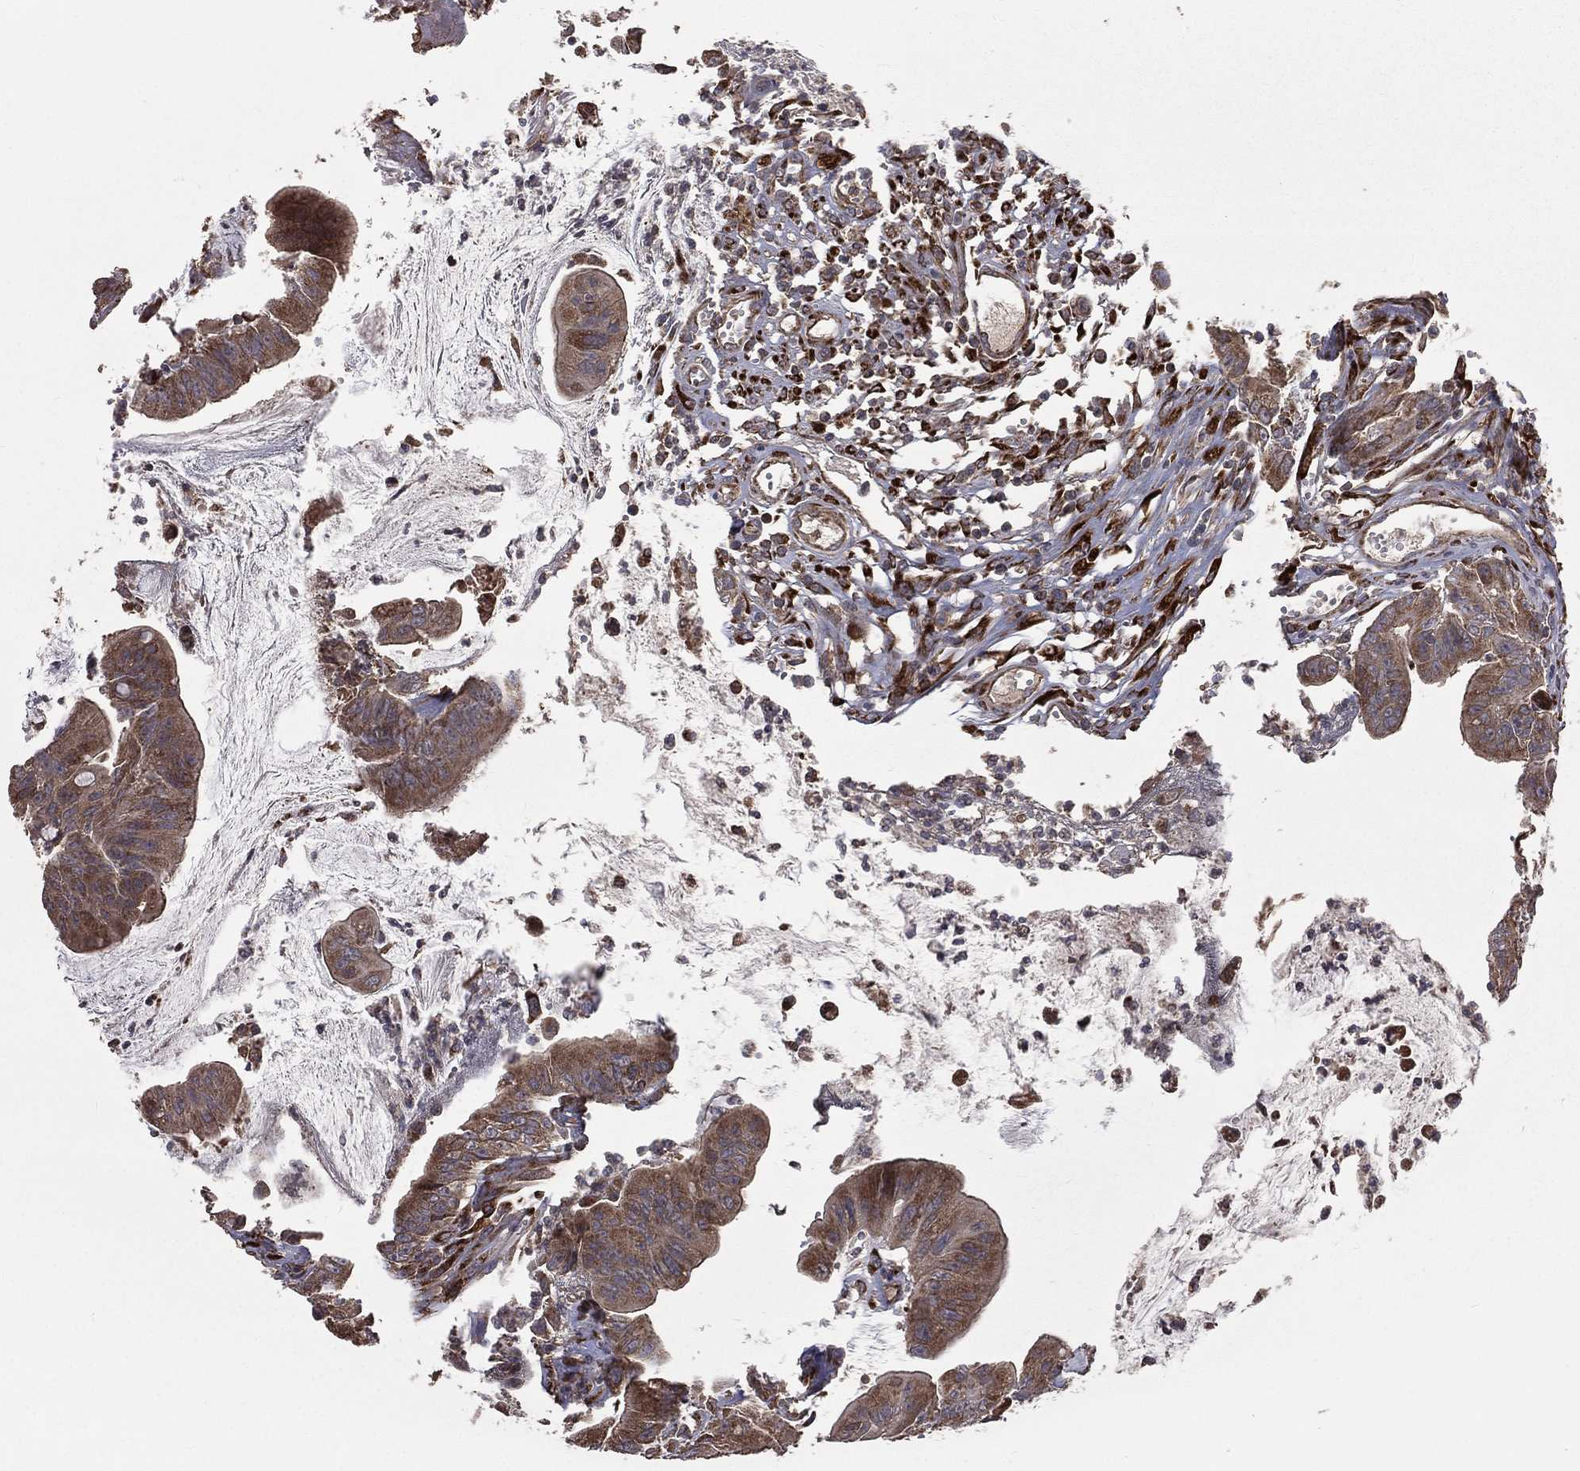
{"staining": {"intensity": "moderate", "quantity": ">75%", "location": "cytoplasmic/membranous"}, "tissue": "colorectal cancer", "cell_type": "Tumor cells", "image_type": "cancer", "snomed": [{"axis": "morphology", "description": "Adenocarcinoma, NOS"}, {"axis": "topography", "description": "Colon"}], "caption": "Protein expression by IHC displays moderate cytoplasmic/membranous expression in approximately >75% of tumor cells in colorectal adenocarcinoma. Immunohistochemistry (ihc) stains the protein of interest in brown and the nuclei are stained blue.", "gene": "OLFML1", "patient": {"sex": "female", "age": 69}}